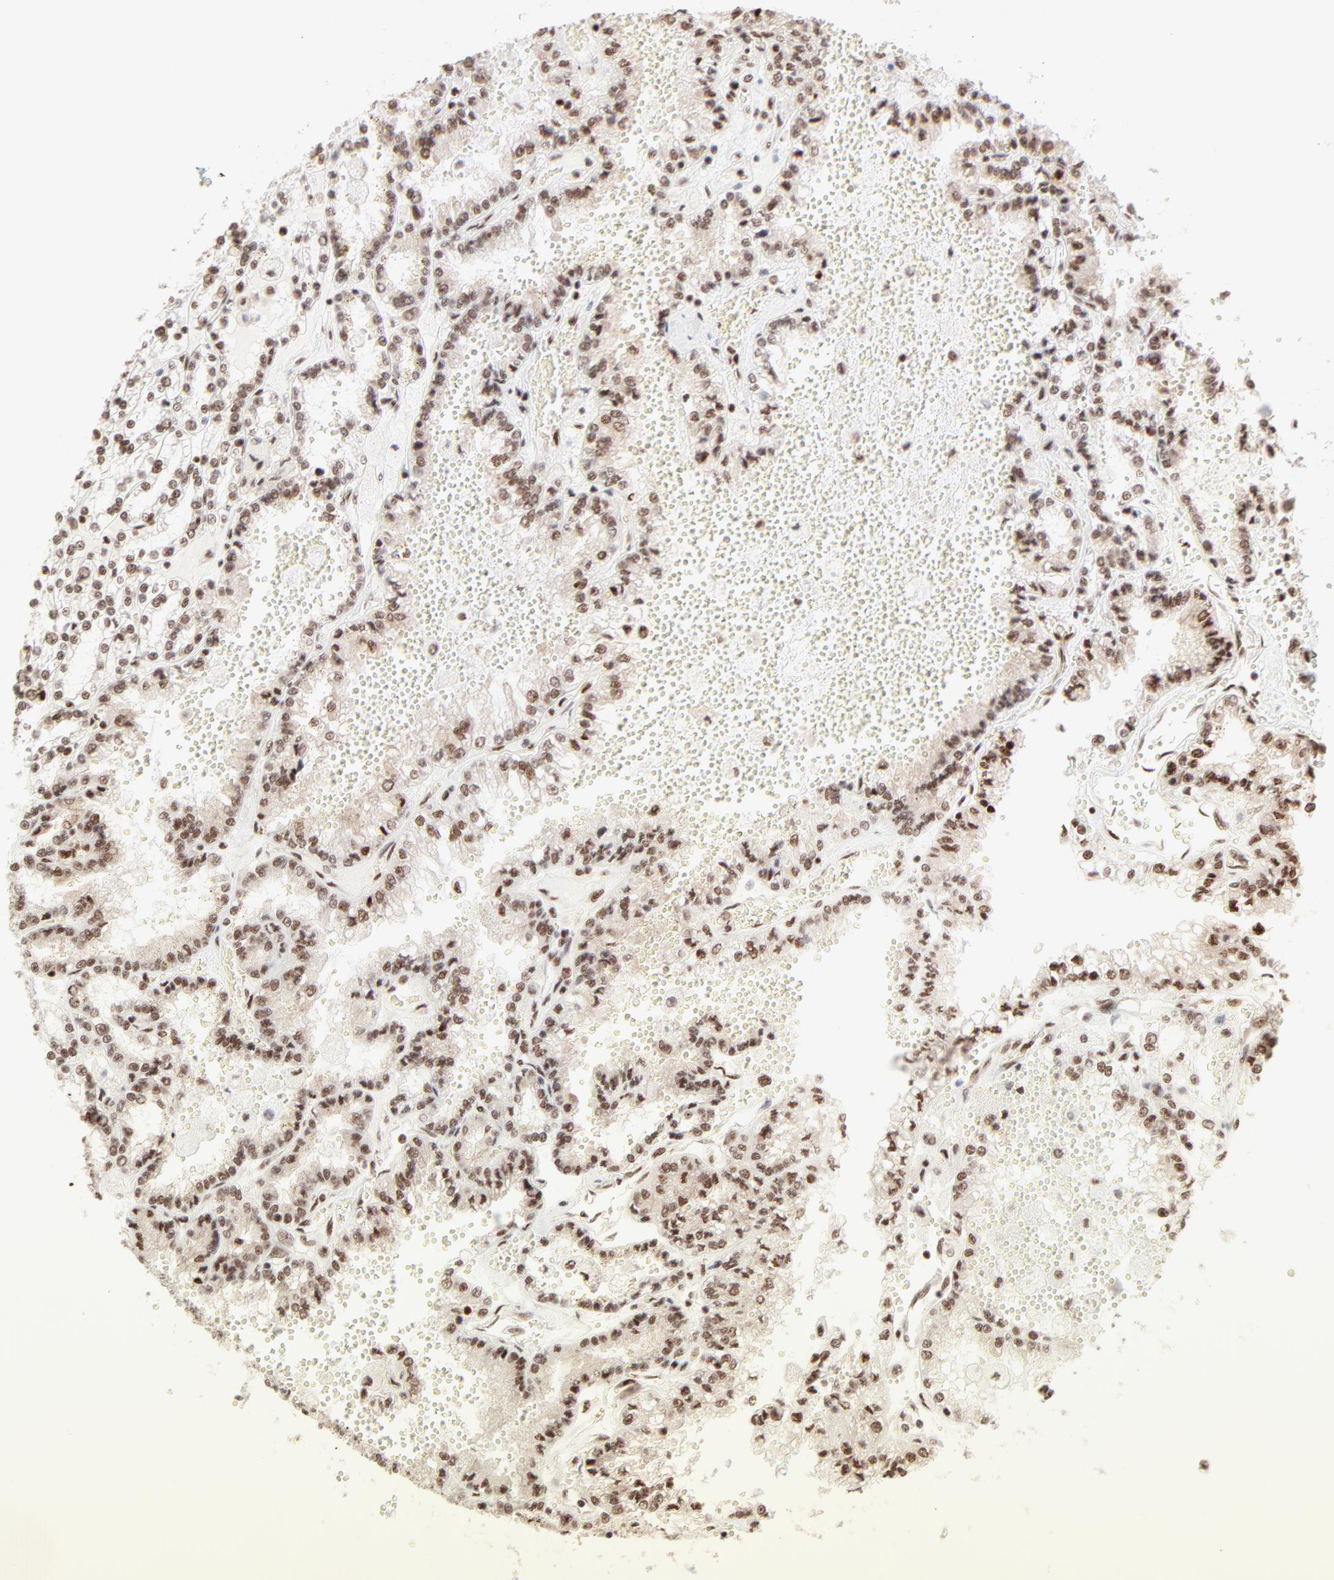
{"staining": {"intensity": "moderate", "quantity": ">75%", "location": "nuclear"}, "tissue": "renal cancer", "cell_type": "Tumor cells", "image_type": "cancer", "snomed": [{"axis": "morphology", "description": "Adenocarcinoma, NOS"}, {"axis": "topography", "description": "Kidney"}], "caption": "Human renal cancer stained with a protein marker reveals moderate staining in tumor cells.", "gene": "TARDBP", "patient": {"sex": "female", "age": 56}}